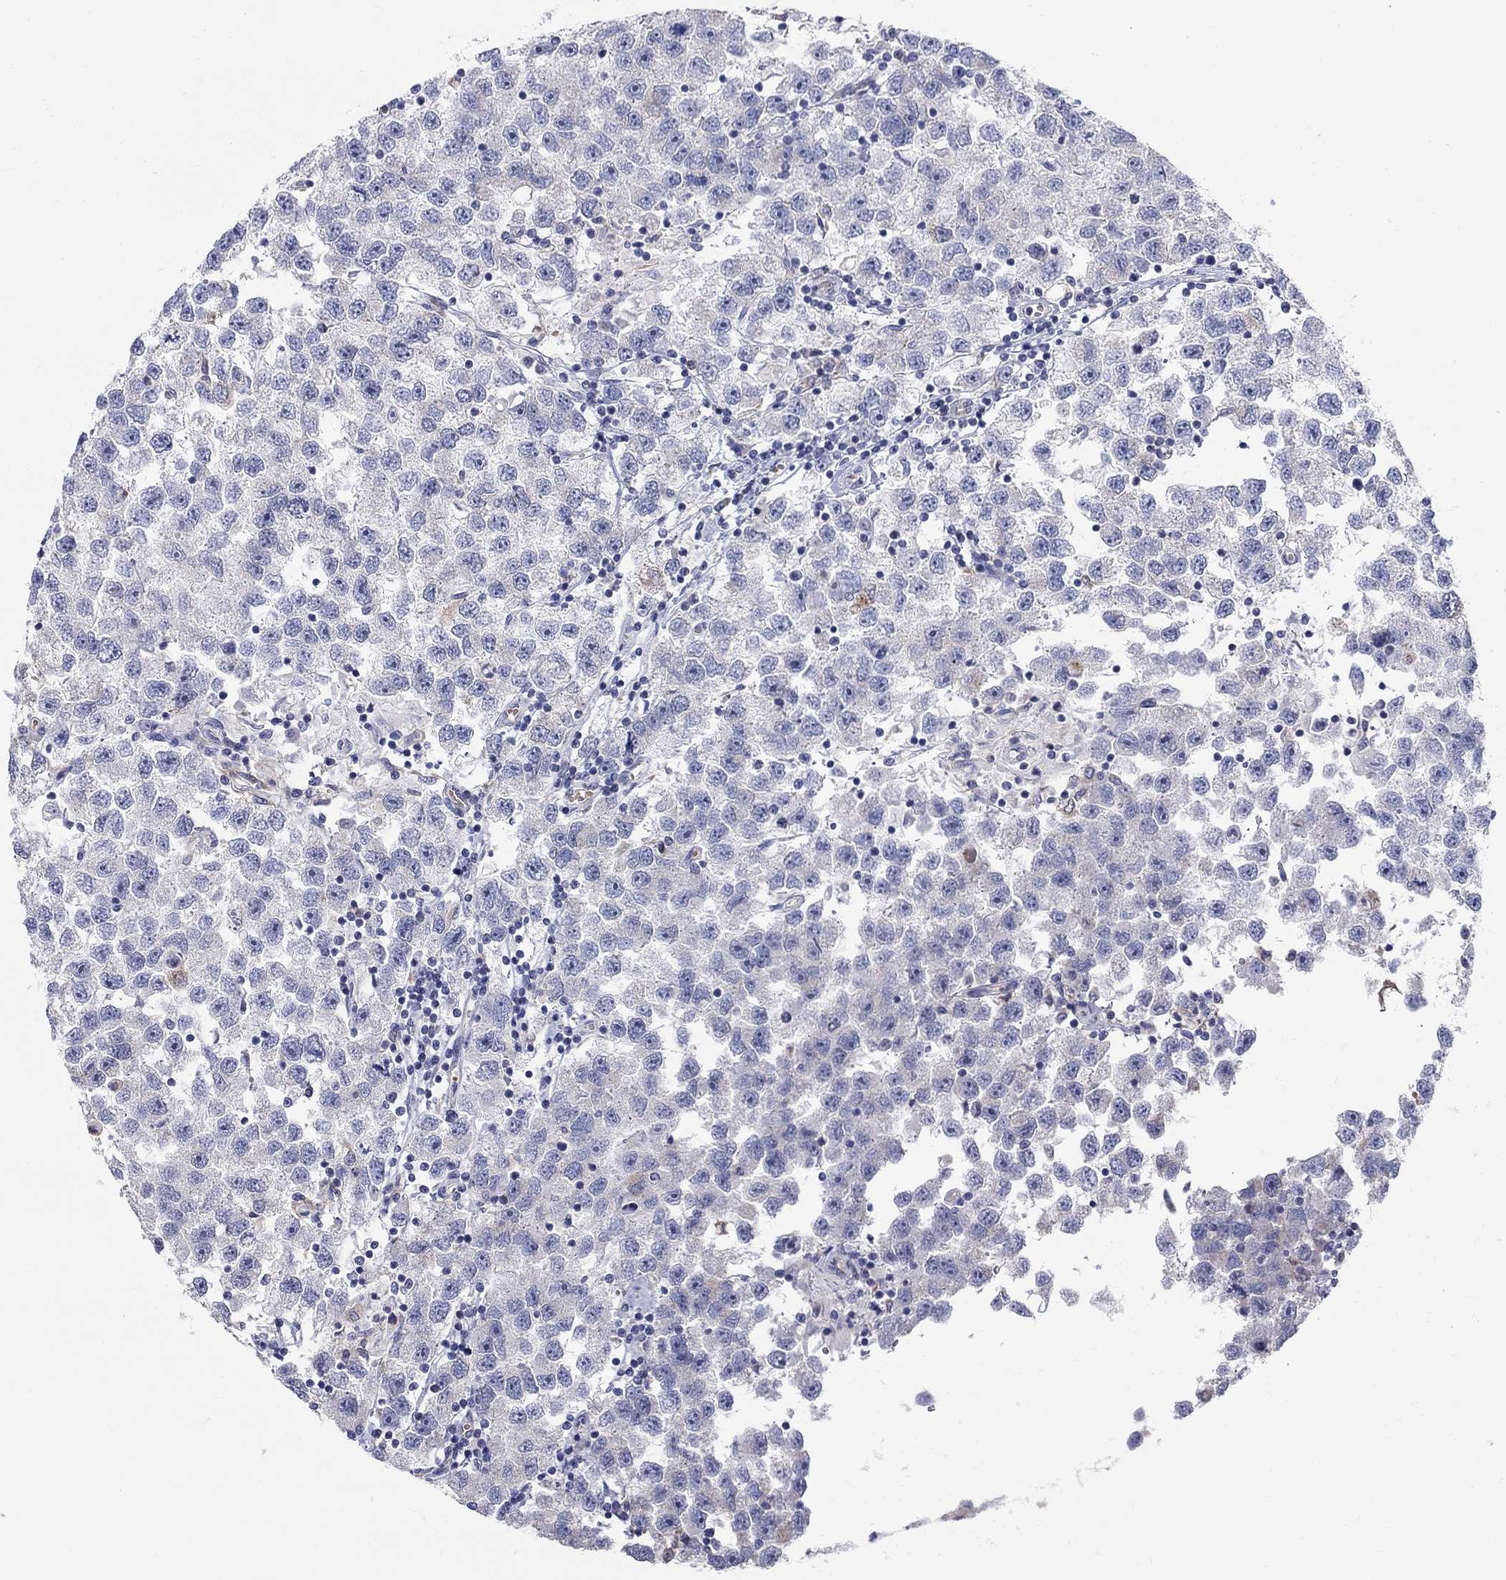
{"staining": {"intensity": "negative", "quantity": "none", "location": "none"}, "tissue": "testis cancer", "cell_type": "Tumor cells", "image_type": "cancer", "snomed": [{"axis": "morphology", "description": "Seminoma, NOS"}, {"axis": "topography", "description": "Testis"}], "caption": "This is a histopathology image of immunohistochemistry staining of seminoma (testis), which shows no positivity in tumor cells. The staining was performed using DAB to visualize the protein expression in brown, while the nuclei were stained in blue with hematoxylin (Magnification: 20x).", "gene": "QRFPR", "patient": {"sex": "male", "age": 26}}